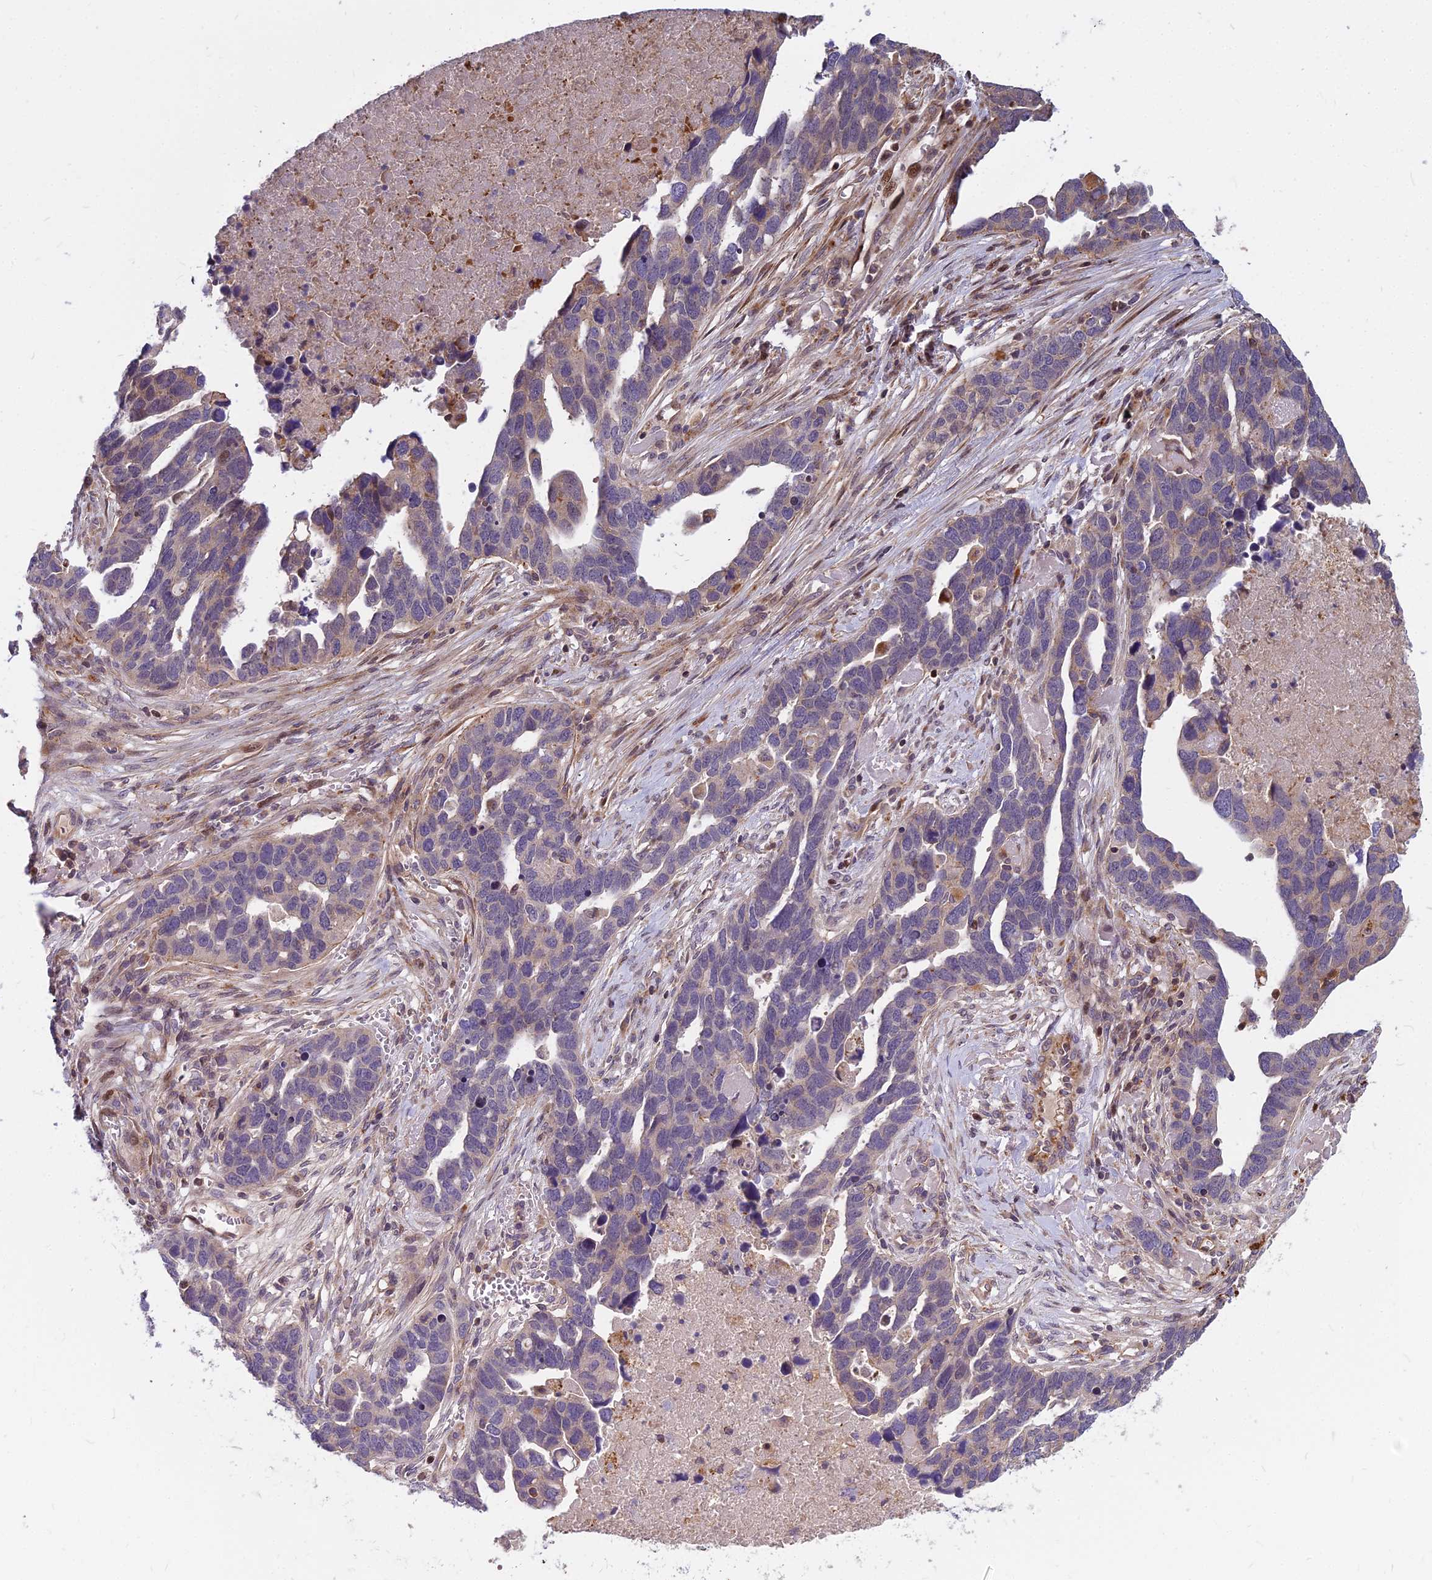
{"staining": {"intensity": "weak", "quantity": "<25%", "location": "cytoplasmic/membranous"}, "tissue": "ovarian cancer", "cell_type": "Tumor cells", "image_type": "cancer", "snomed": [{"axis": "morphology", "description": "Cystadenocarcinoma, serous, NOS"}, {"axis": "topography", "description": "Ovary"}], "caption": "Immunohistochemistry (IHC) histopathology image of neoplastic tissue: ovarian cancer stained with DAB (3,3'-diaminobenzidine) displays no significant protein positivity in tumor cells.", "gene": "GLYATL3", "patient": {"sex": "female", "age": 54}}